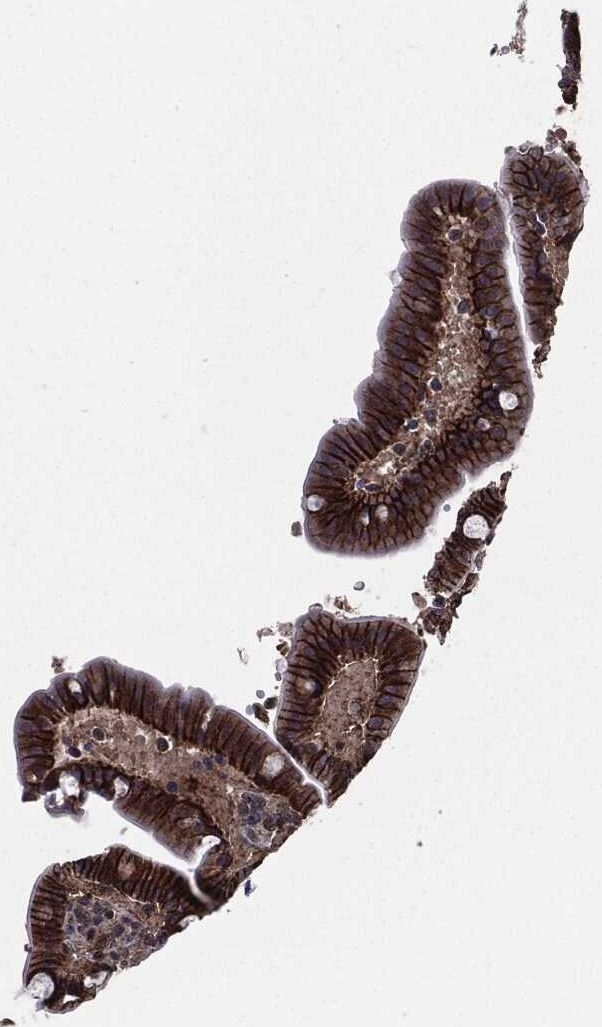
{"staining": {"intensity": "strong", "quantity": ">75%", "location": "cytoplasmic/membranous"}, "tissue": "small intestine", "cell_type": "Glandular cells", "image_type": "normal", "snomed": [{"axis": "morphology", "description": "Normal tissue, NOS"}, {"axis": "topography", "description": "Small intestine"}], "caption": "Protein expression analysis of normal human small intestine reveals strong cytoplasmic/membranous expression in approximately >75% of glandular cells.", "gene": "PTPA", "patient": {"sex": "male", "age": 66}}